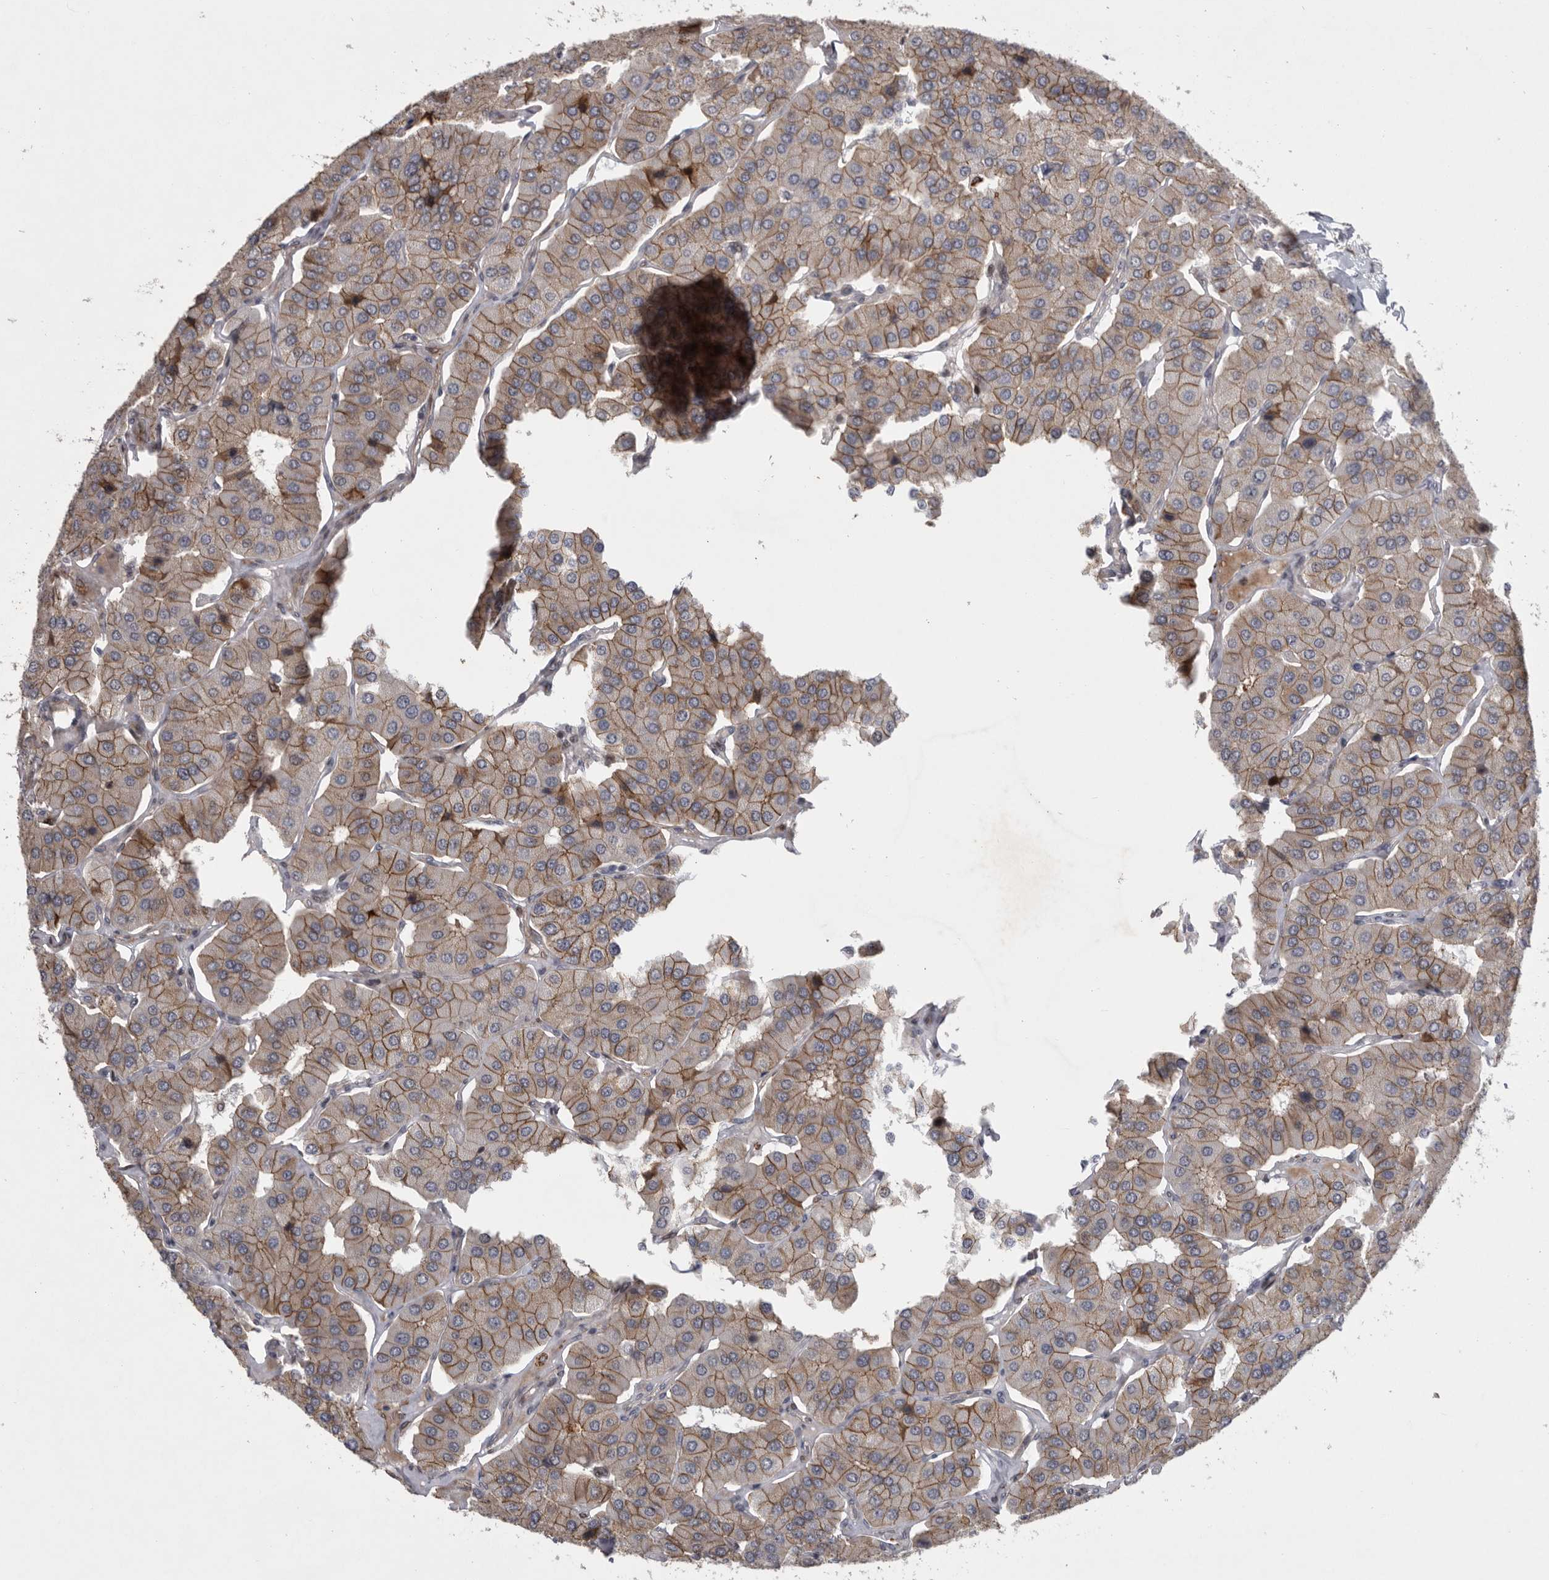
{"staining": {"intensity": "strong", "quantity": ">75%", "location": "cytoplasmic/membranous"}, "tissue": "parathyroid gland", "cell_type": "Glandular cells", "image_type": "normal", "snomed": [{"axis": "morphology", "description": "Normal tissue, NOS"}, {"axis": "morphology", "description": "Adenoma, NOS"}, {"axis": "topography", "description": "Parathyroid gland"}], "caption": "Normal parathyroid gland displays strong cytoplasmic/membranous expression in about >75% of glandular cells.", "gene": "MPDZ", "patient": {"sex": "female", "age": 86}}